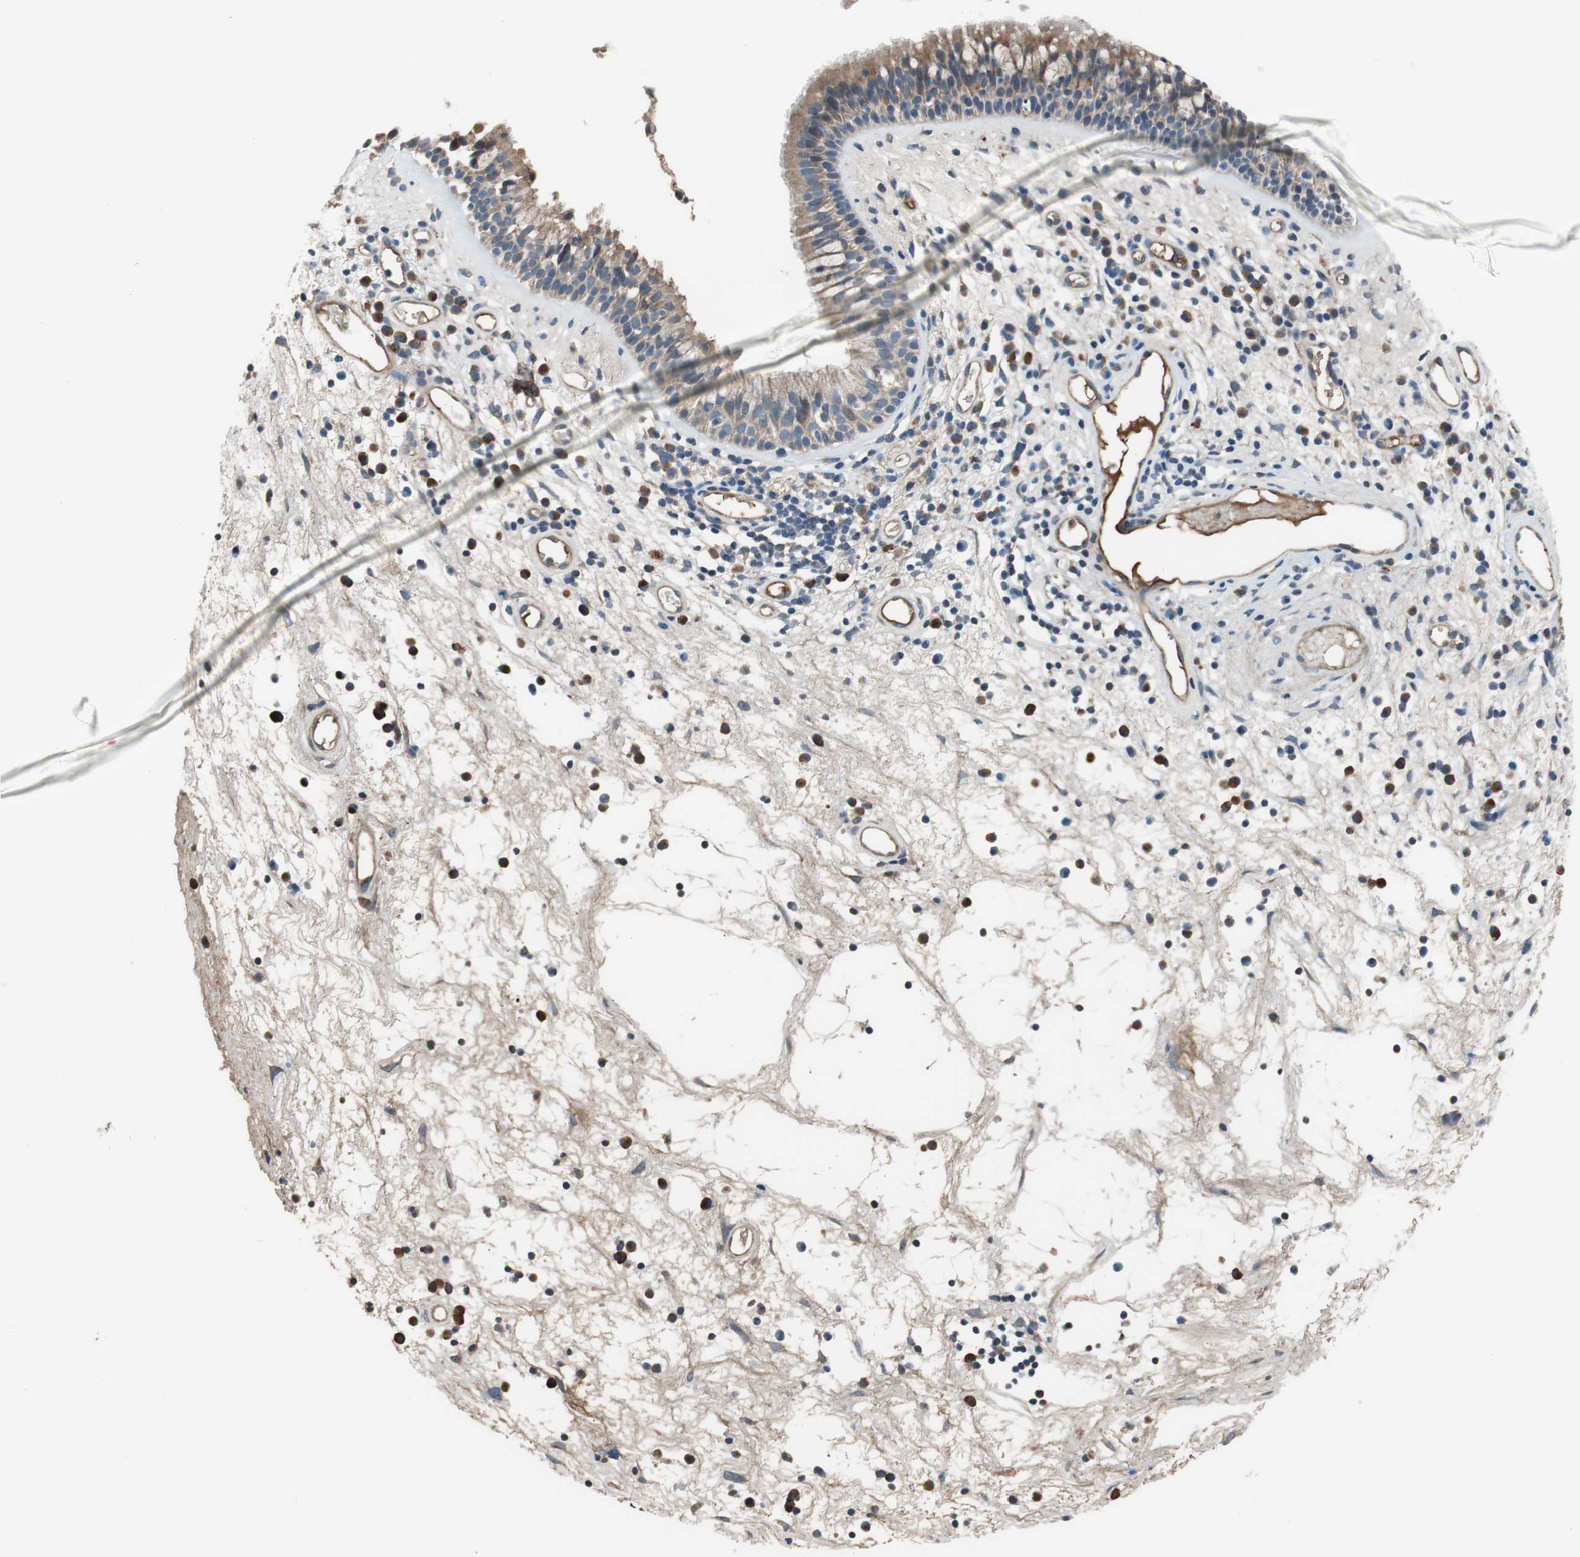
{"staining": {"intensity": "moderate", "quantity": ">75%", "location": "cytoplasmic/membranous"}, "tissue": "nasopharynx", "cell_type": "Respiratory epithelial cells", "image_type": "normal", "snomed": [{"axis": "morphology", "description": "Normal tissue, NOS"}, {"axis": "morphology", "description": "Inflammation, NOS"}, {"axis": "topography", "description": "Nasopharynx"}], "caption": "Moderate cytoplasmic/membranous expression is present in approximately >75% of respiratory epithelial cells in normal nasopharynx. The protein is shown in brown color, while the nuclei are stained blue.", "gene": "C4A", "patient": {"sex": "male", "age": 48}}